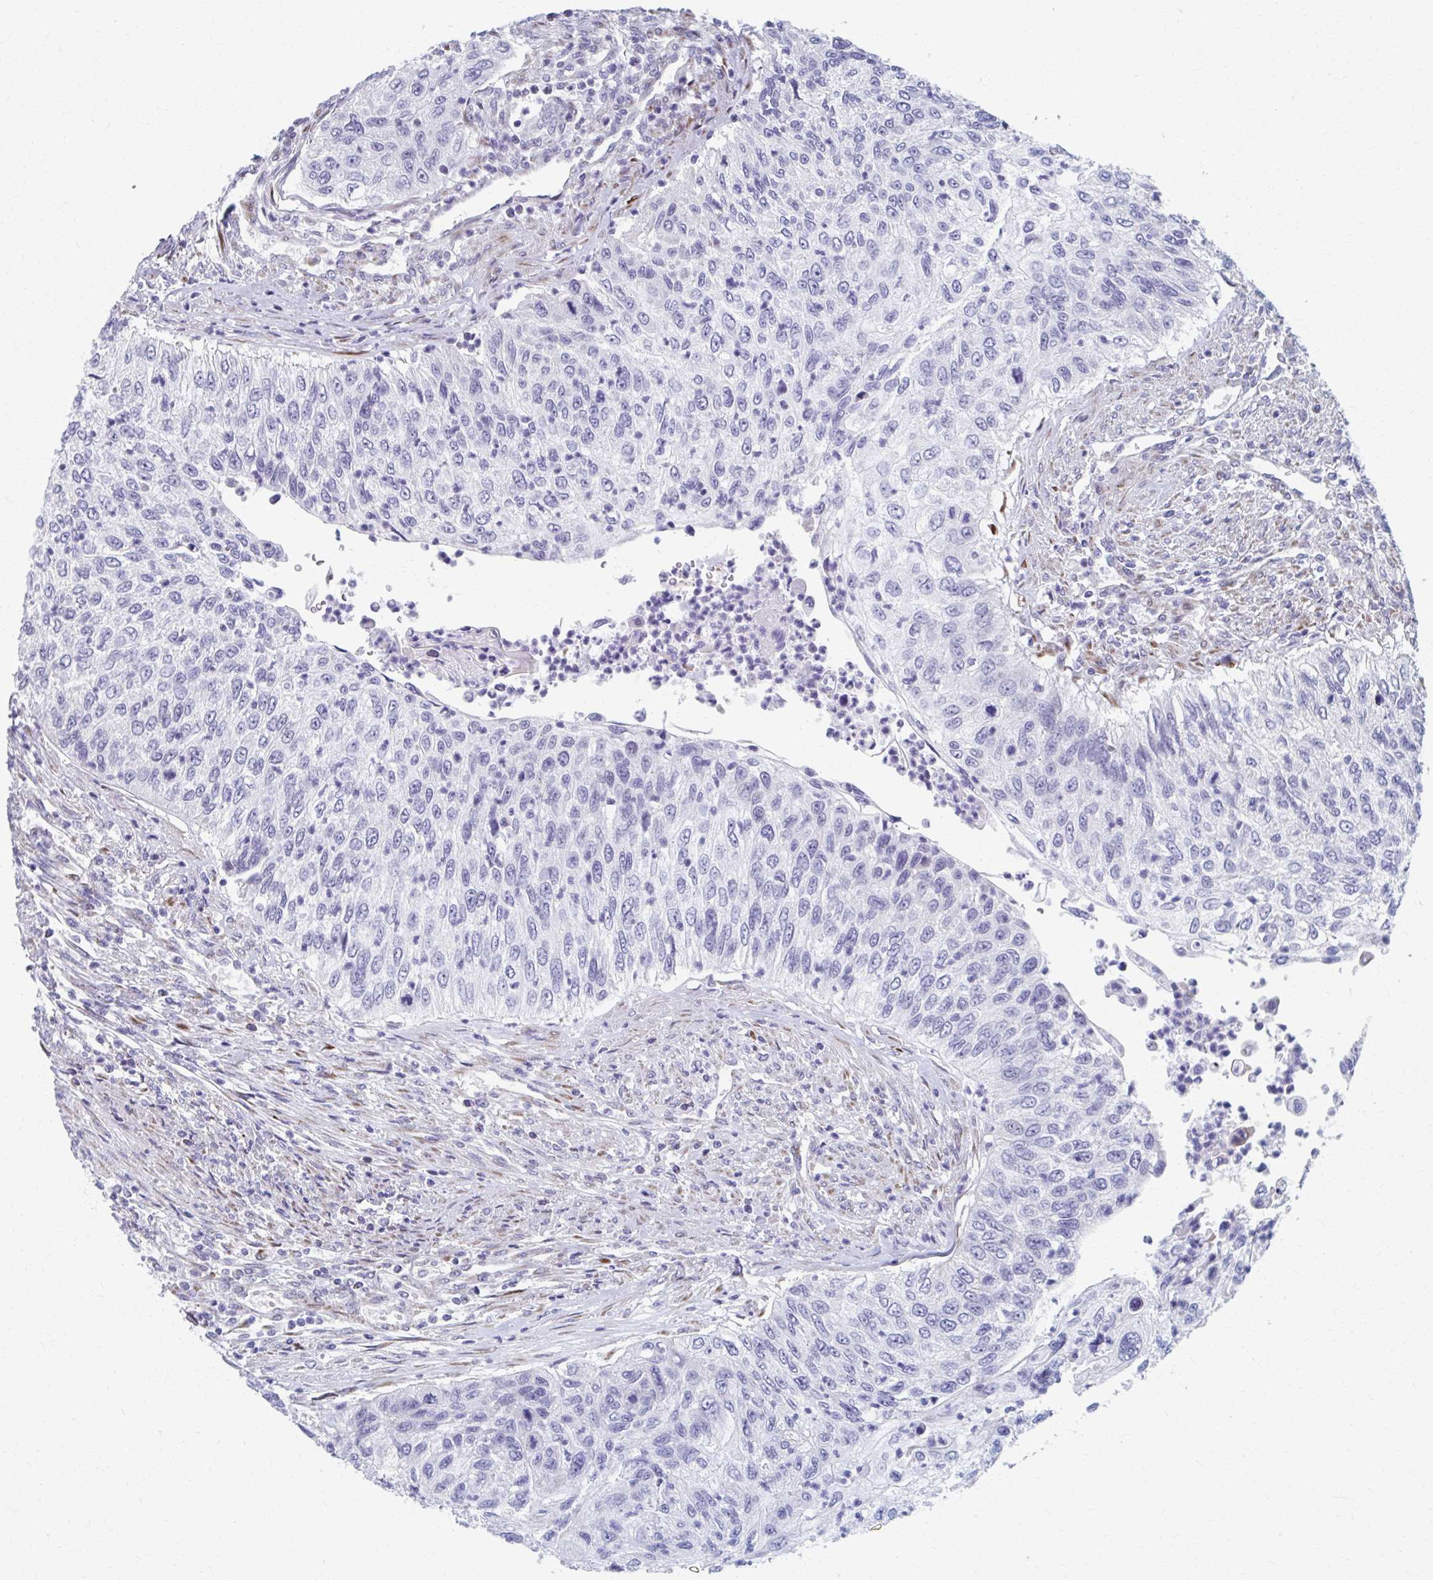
{"staining": {"intensity": "negative", "quantity": "none", "location": "none"}, "tissue": "urothelial cancer", "cell_type": "Tumor cells", "image_type": "cancer", "snomed": [{"axis": "morphology", "description": "Urothelial carcinoma, High grade"}, {"axis": "topography", "description": "Urinary bladder"}], "caption": "A photomicrograph of human high-grade urothelial carcinoma is negative for staining in tumor cells.", "gene": "OLFM2", "patient": {"sex": "female", "age": 60}}